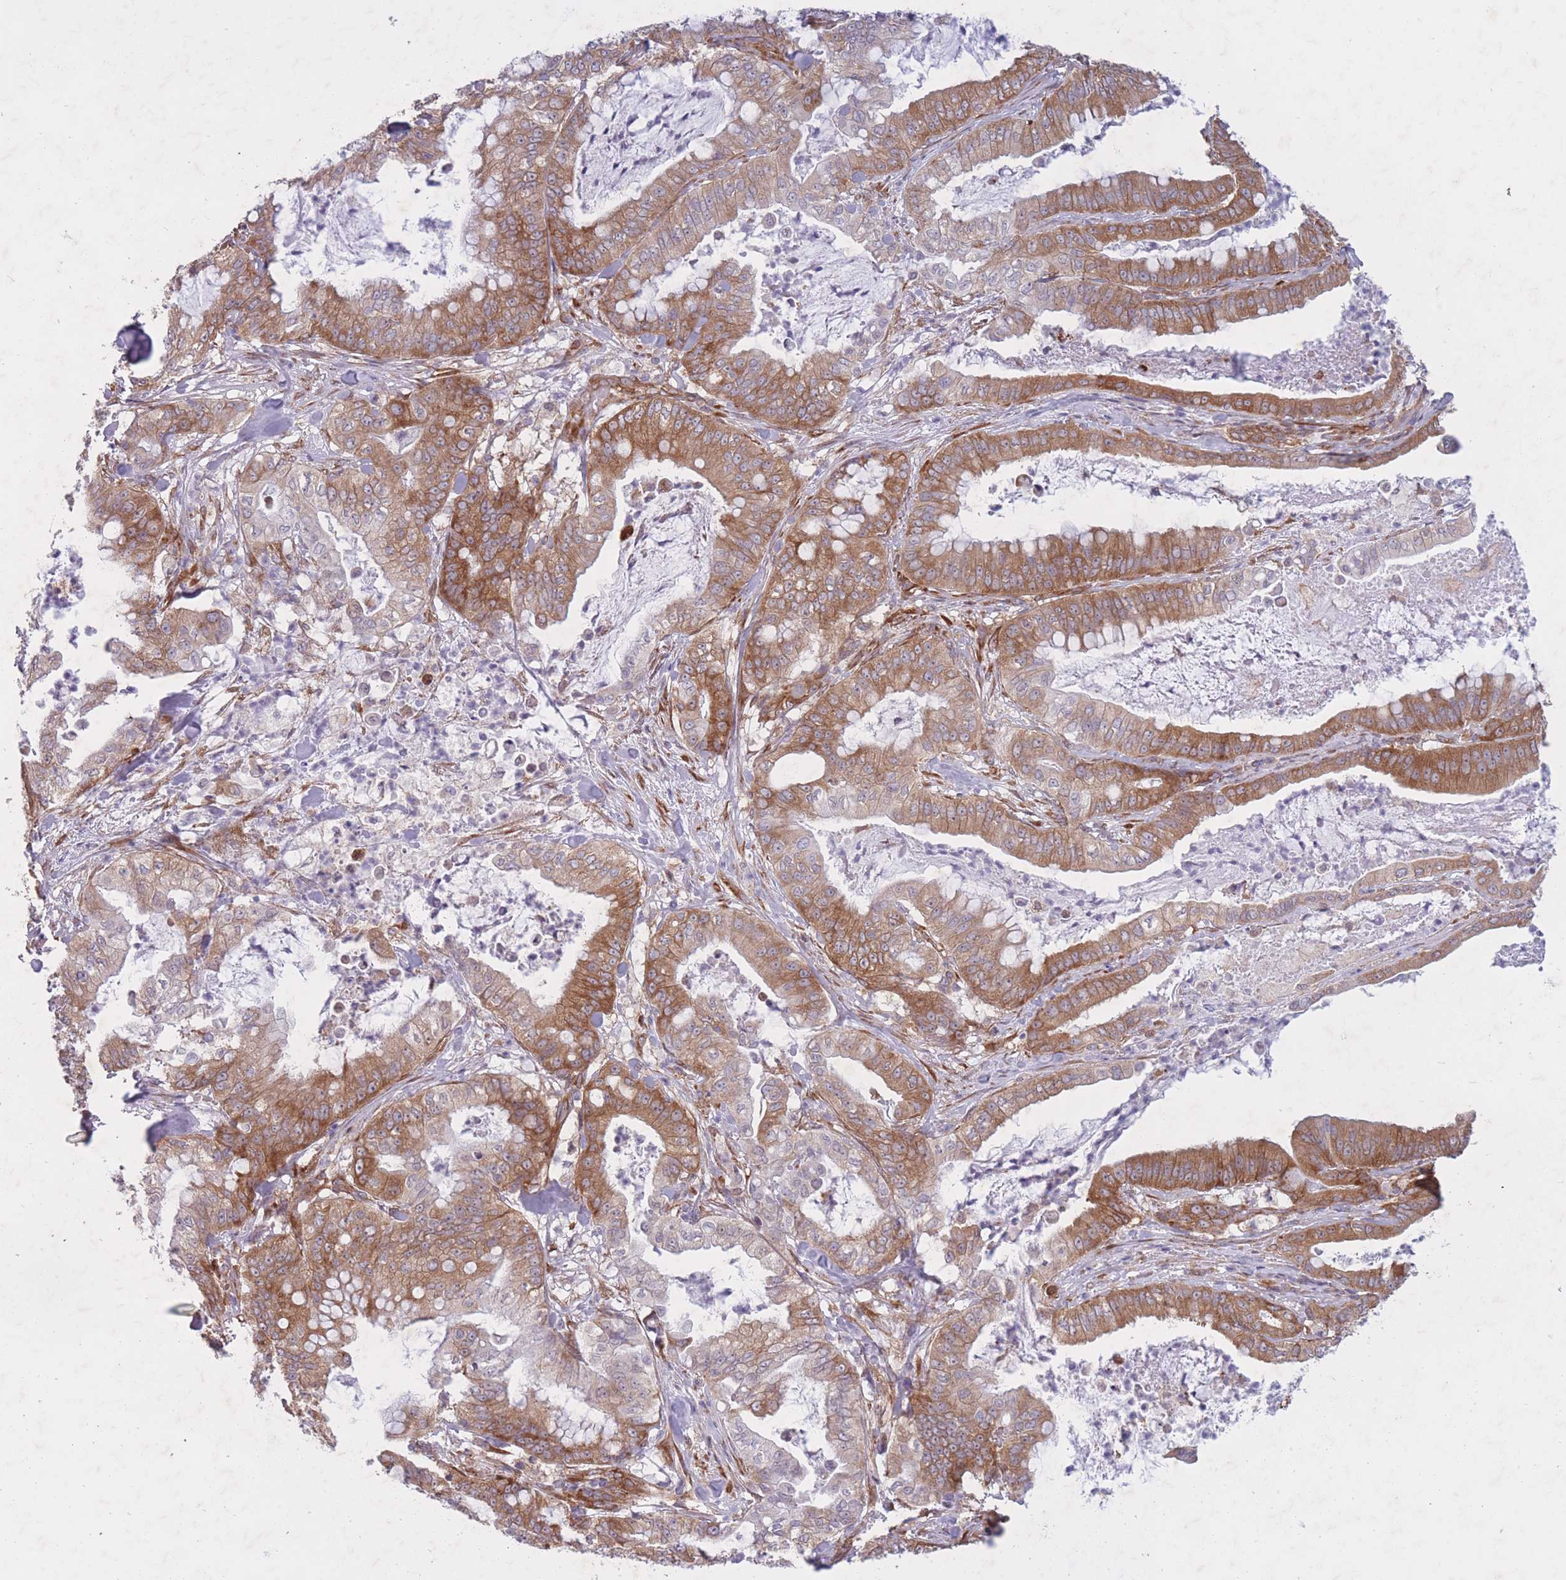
{"staining": {"intensity": "moderate", "quantity": ">75%", "location": "cytoplasmic/membranous"}, "tissue": "pancreatic cancer", "cell_type": "Tumor cells", "image_type": "cancer", "snomed": [{"axis": "morphology", "description": "Adenocarcinoma, NOS"}, {"axis": "topography", "description": "Pancreas"}], "caption": "IHC (DAB (3,3'-diaminobenzidine)) staining of adenocarcinoma (pancreatic) demonstrates moderate cytoplasmic/membranous protein staining in about >75% of tumor cells.", "gene": "CCDC124", "patient": {"sex": "male", "age": 71}}